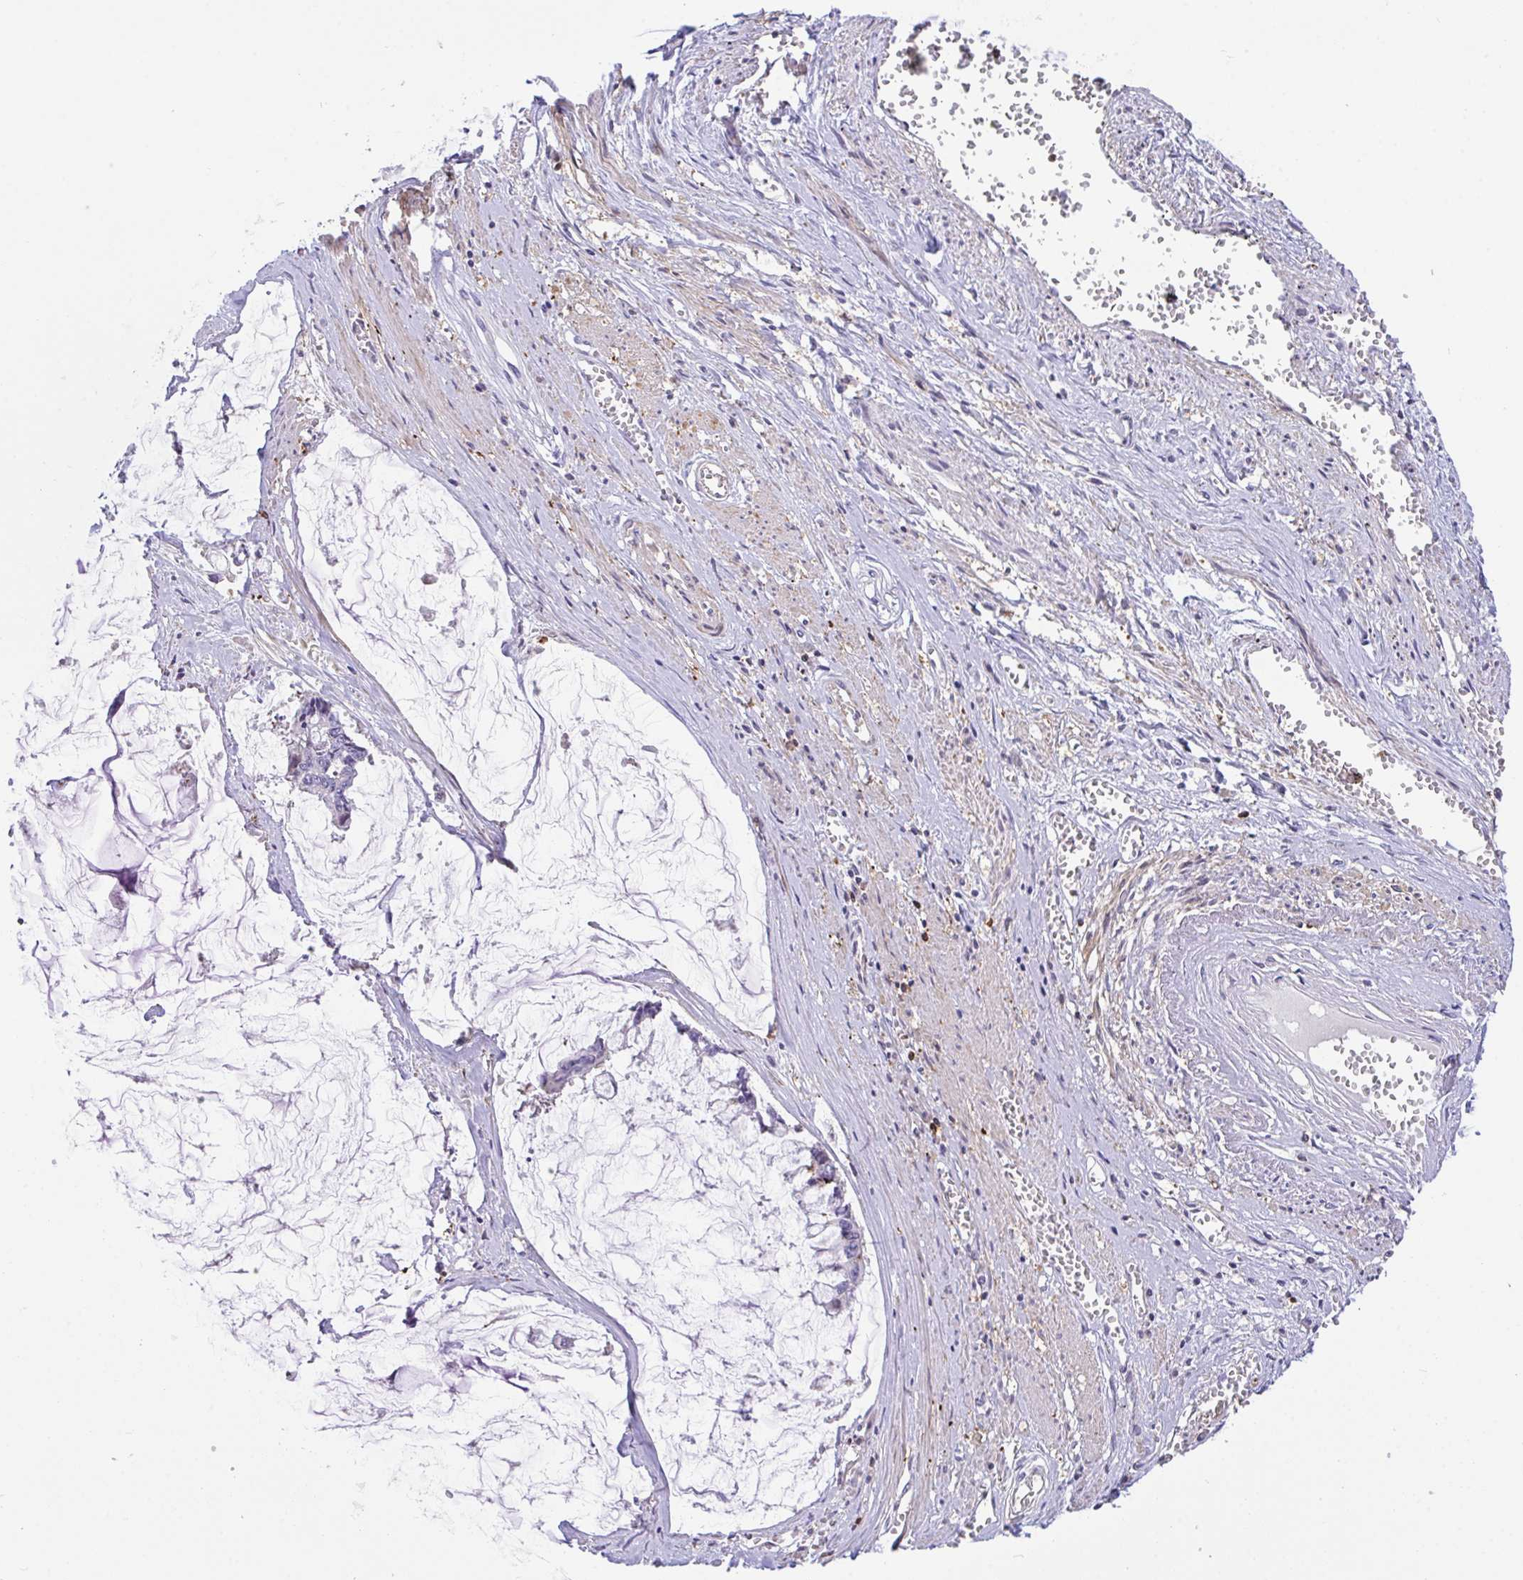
{"staining": {"intensity": "negative", "quantity": "none", "location": "none"}, "tissue": "ovarian cancer", "cell_type": "Tumor cells", "image_type": "cancer", "snomed": [{"axis": "morphology", "description": "Cystadenocarcinoma, mucinous, NOS"}, {"axis": "topography", "description": "Ovary"}], "caption": "Mucinous cystadenocarcinoma (ovarian) stained for a protein using IHC demonstrates no staining tumor cells.", "gene": "PPIH", "patient": {"sex": "female", "age": 90}}